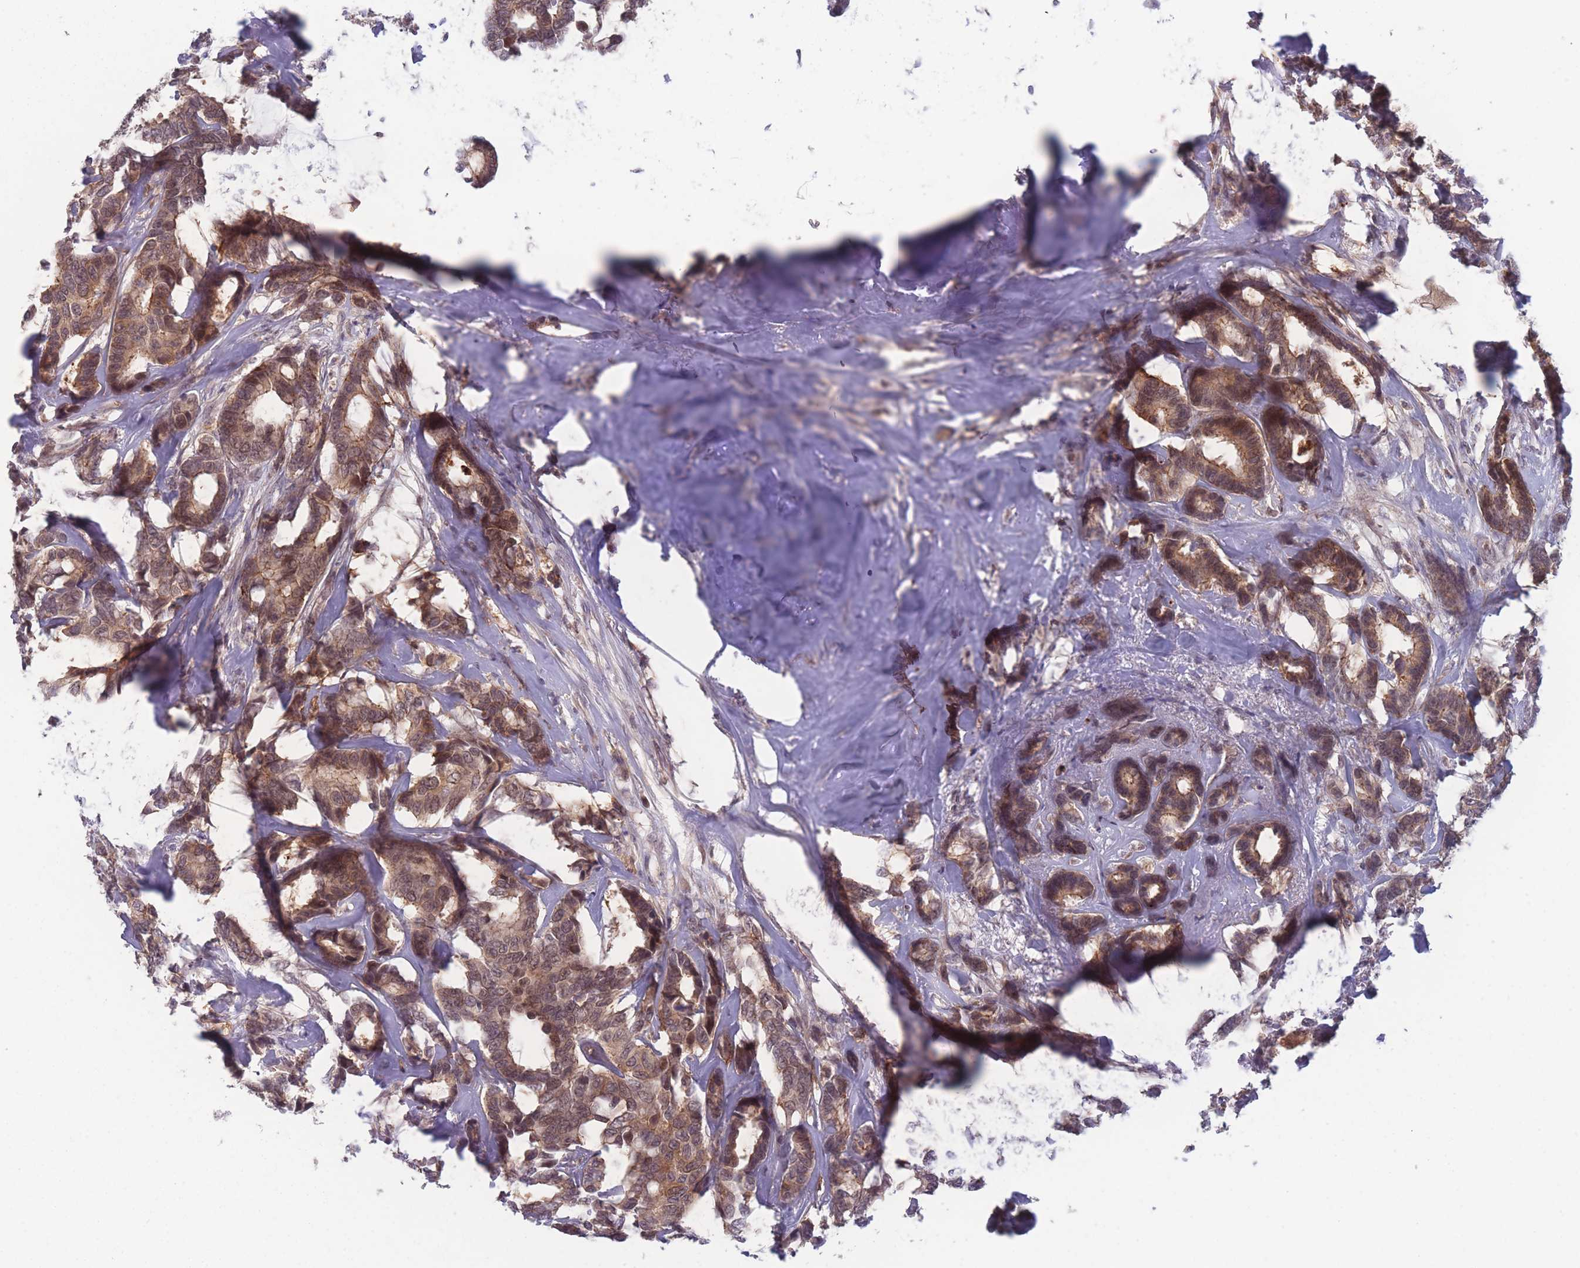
{"staining": {"intensity": "moderate", "quantity": ">75%", "location": "cytoplasmic/membranous,nuclear"}, "tissue": "breast cancer", "cell_type": "Tumor cells", "image_type": "cancer", "snomed": [{"axis": "morphology", "description": "Duct carcinoma"}, {"axis": "topography", "description": "Breast"}], "caption": "Protein staining shows moderate cytoplasmic/membranous and nuclear staining in approximately >75% of tumor cells in infiltrating ductal carcinoma (breast).", "gene": "TMEM232", "patient": {"sex": "female", "age": 87}}